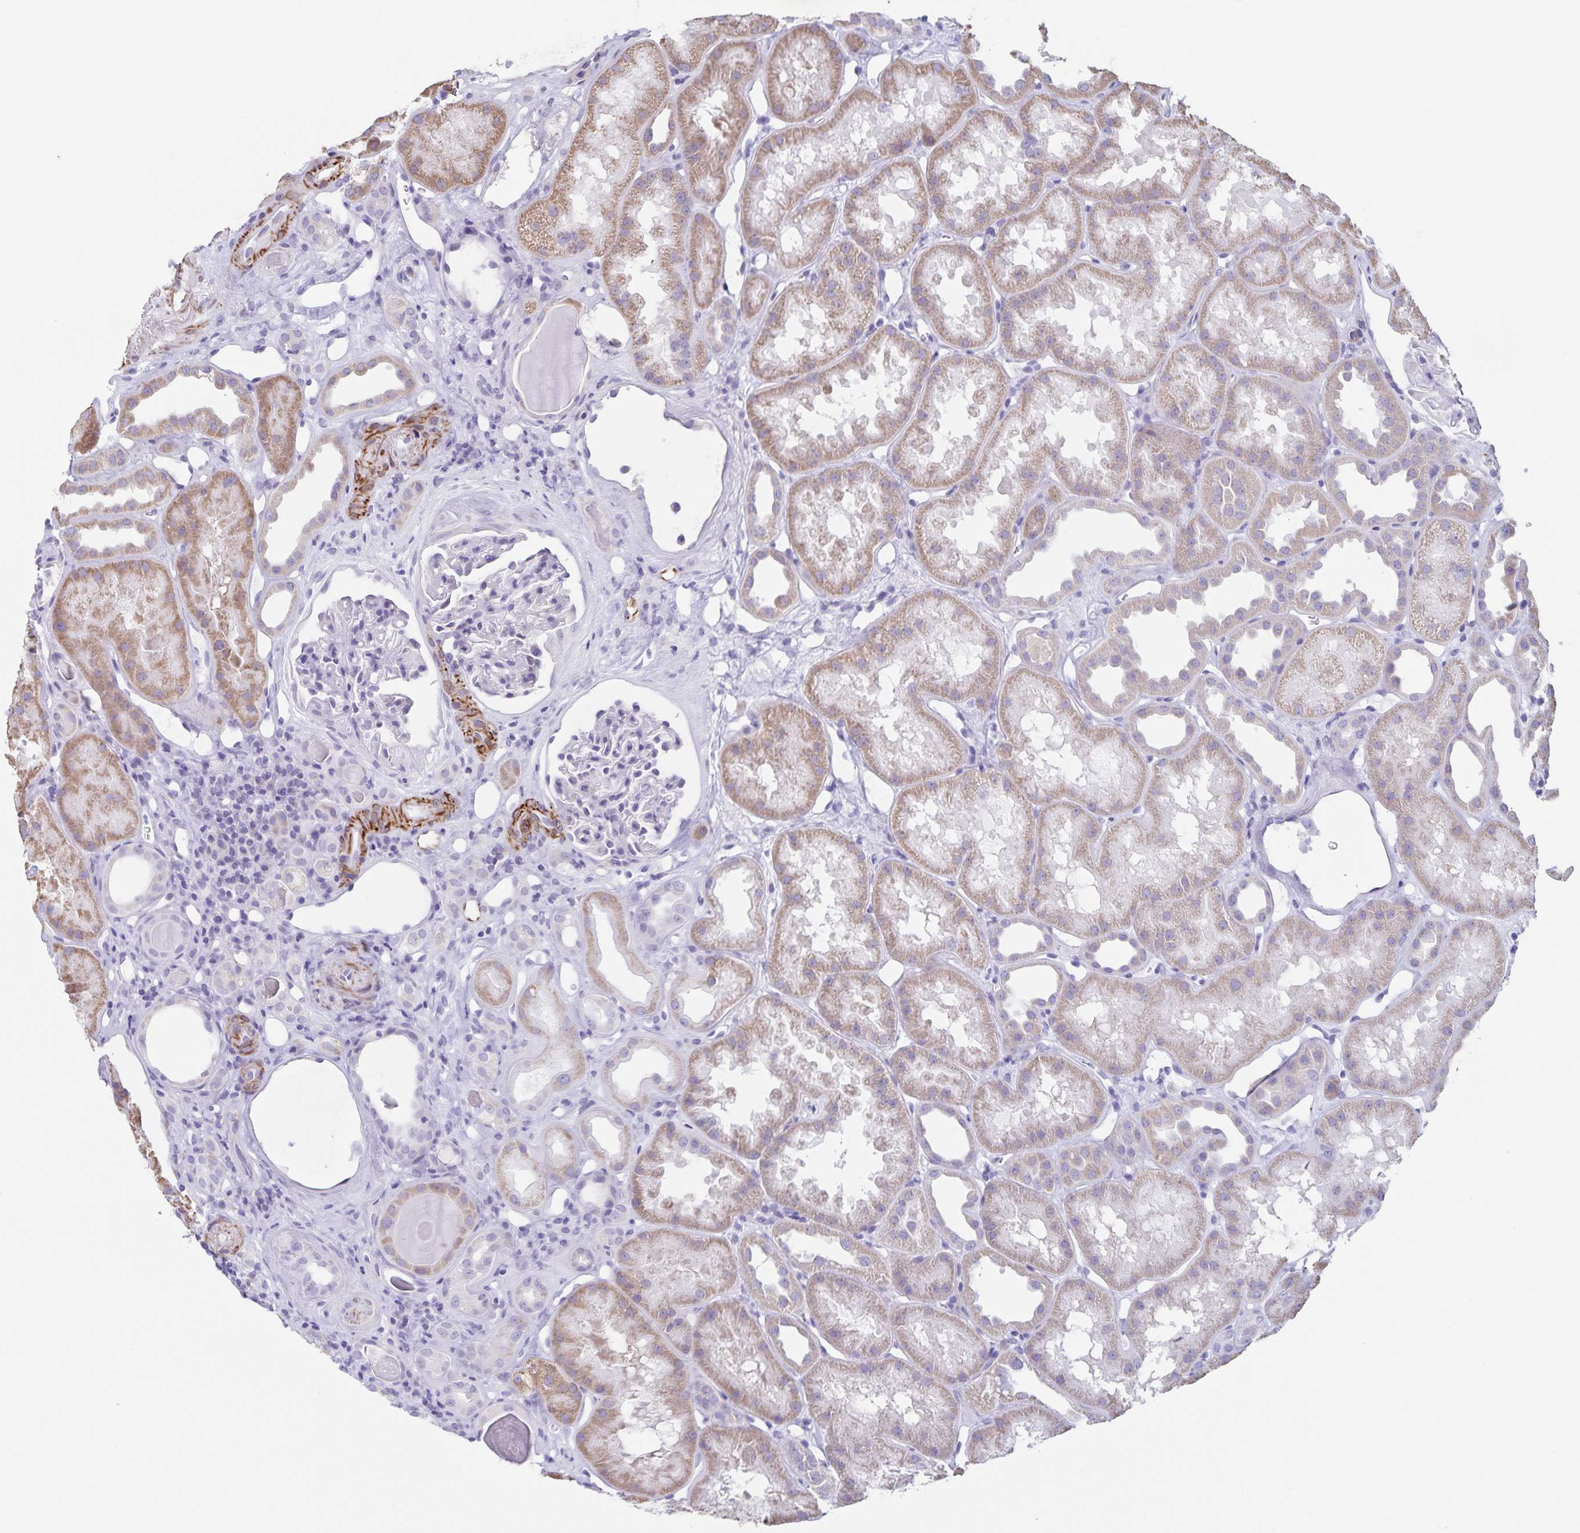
{"staining": {"intensity": "negative", "quantity": "none", "location": "none"}, "tissue": "kidney", "cell_type": "Cells in glomeruli", "image_type": "normal", "snomed": [{"axis": "morphology", "description": "Normal tissue, NOS"}, {"axis": "topography", "description": "Kidney"}], "caption": "IHC image of benign kidney: human kidney stained with DAB (3,3'-diaminobenzidine) demonstrates no significant protein positivity in cells in glomeruli.", "gene": "SYNM", "patient": {"sex": "male", "age": 61}}